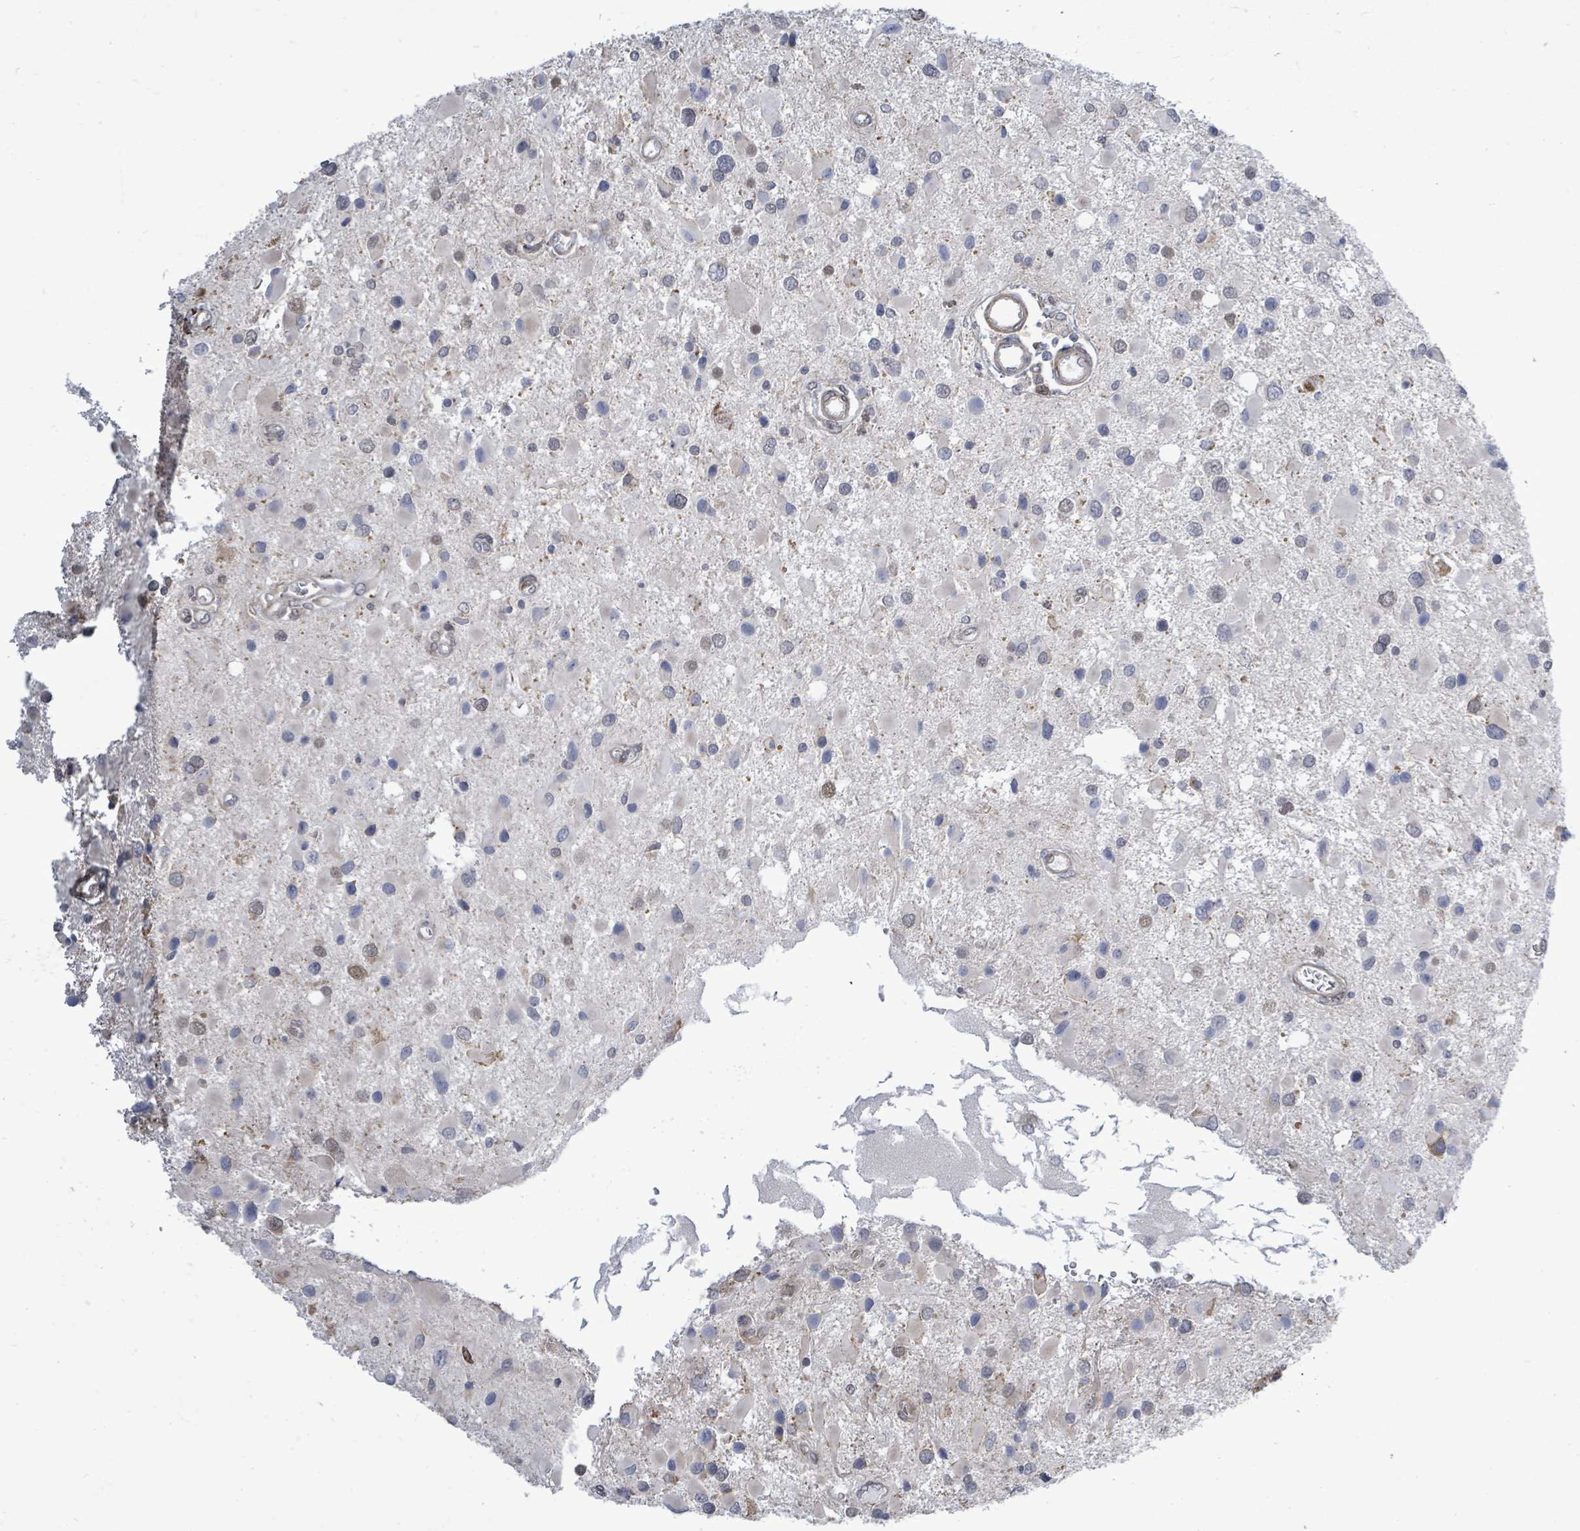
{"staining": {"intensity": "moderate", "quantity": "<25%", "location": "nuclear"}, "tissue": "glioma", "cell_type": "Tumor cells", "image_type": "cancer", "snomed": [{"axis": "morphology", "description": "Glioma, malignant, High grade"}, {"axis": "topography", "description": "Brain"}], "caption": "There is low levels of moderate nuclear positivity in tumor cells of malignant glioma (high-grade), as demonstrated by immunohistochemical staining (brown color).", "gene": "PAPSS1", "patient": {"sex": "male", "age": 53}}